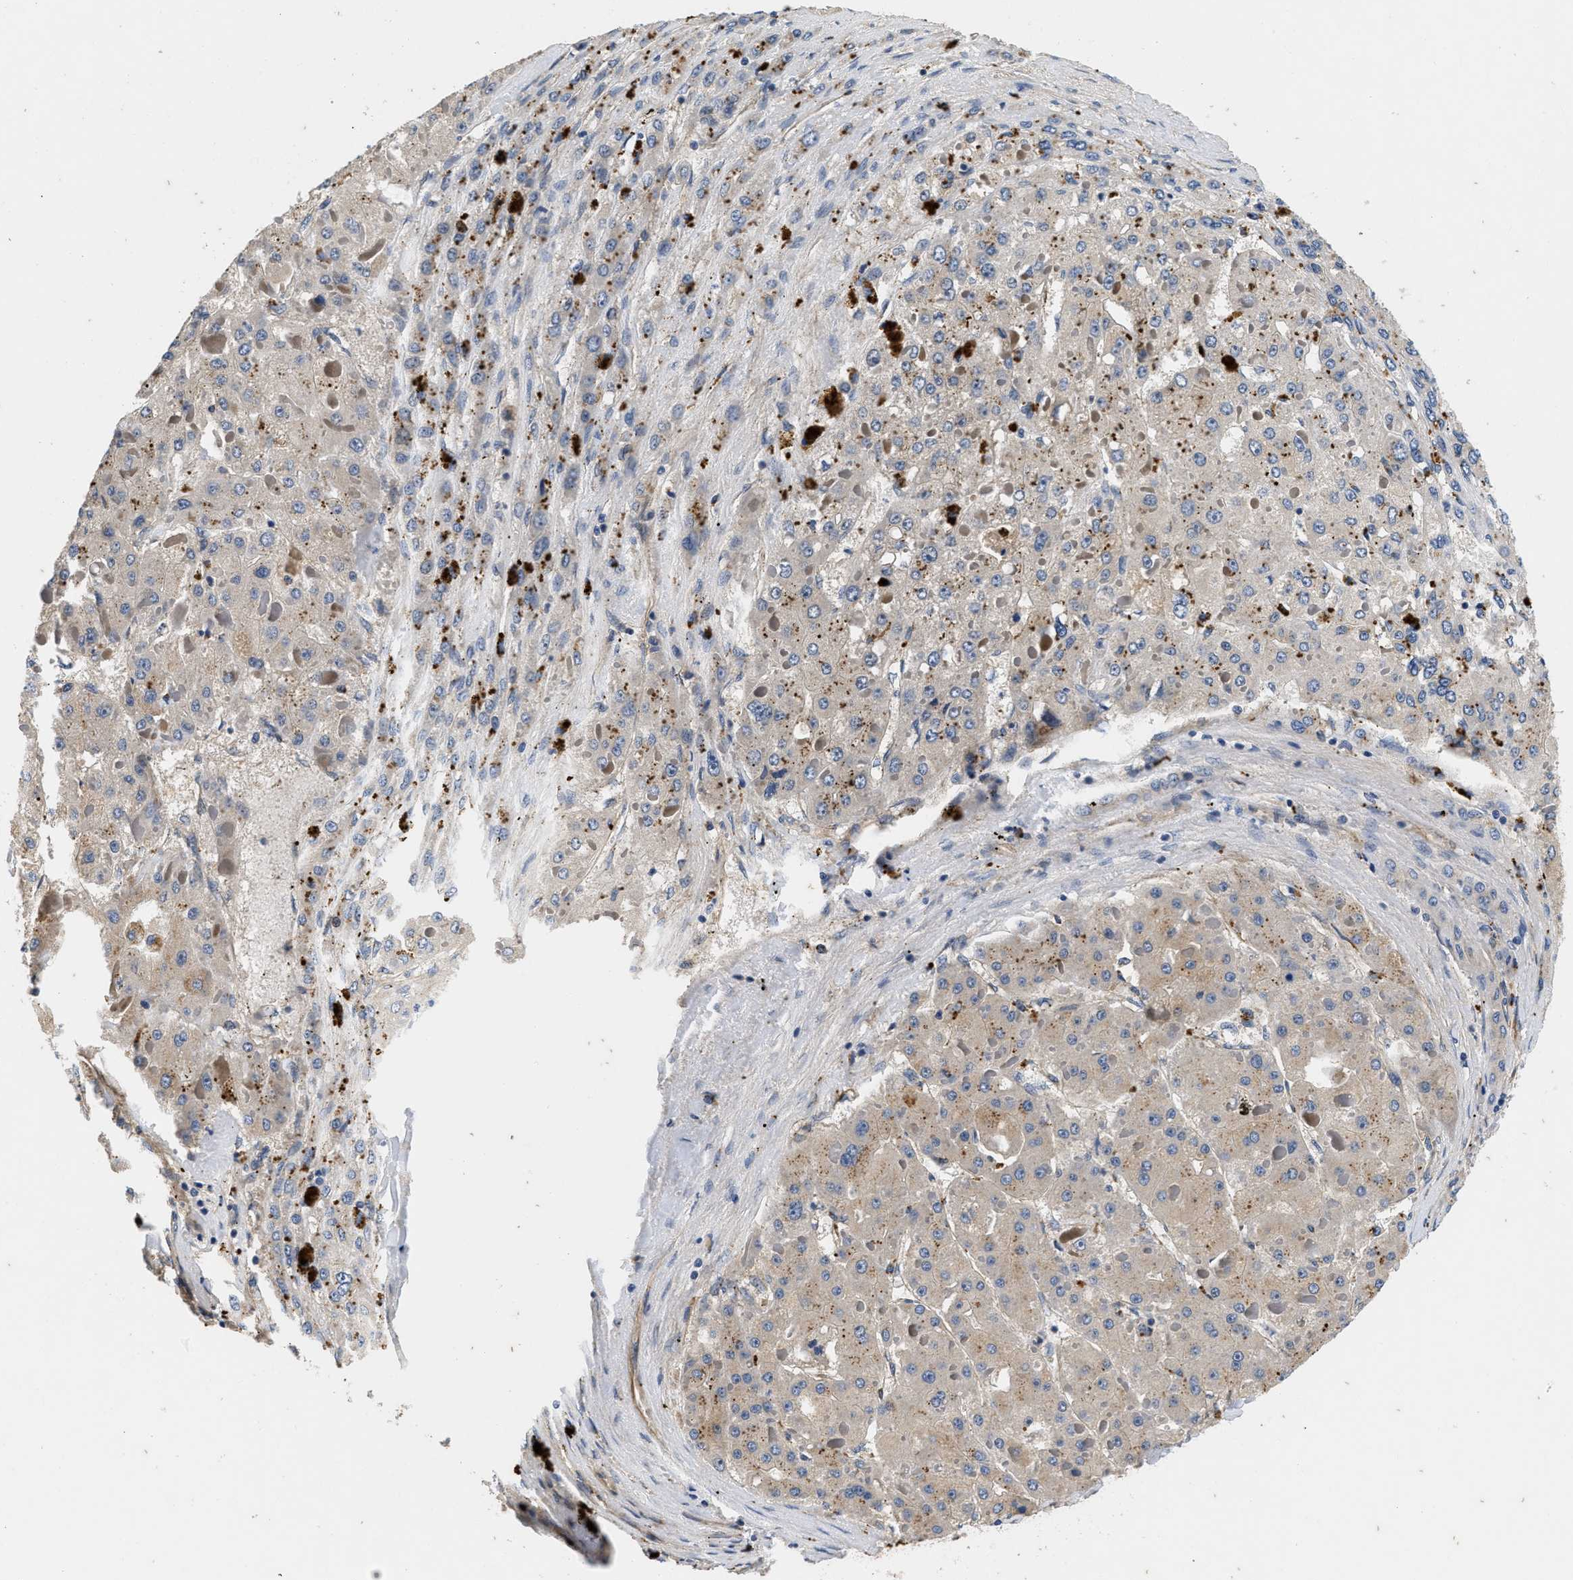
{"staining": {"intensity": "weak", "quantity": "25%-75%", "location": "cytoplasmic/membranous"}, "tissue": "liver cancer", "cell_type": "Tumor cells", "image_type": "cancer", "snomed": [{"axis": "morphology", "description": "Carcinoma, Hepatocellular, NOS"}, {"axis": "topography", "description": "Liver"}], "caption": "Weak cytoplasmic/membranous staining is seen in about 25%-75% of tumor cells in liver cancer.", "gene": "NME6", "patient": {"sex": "female", "age": 73}}